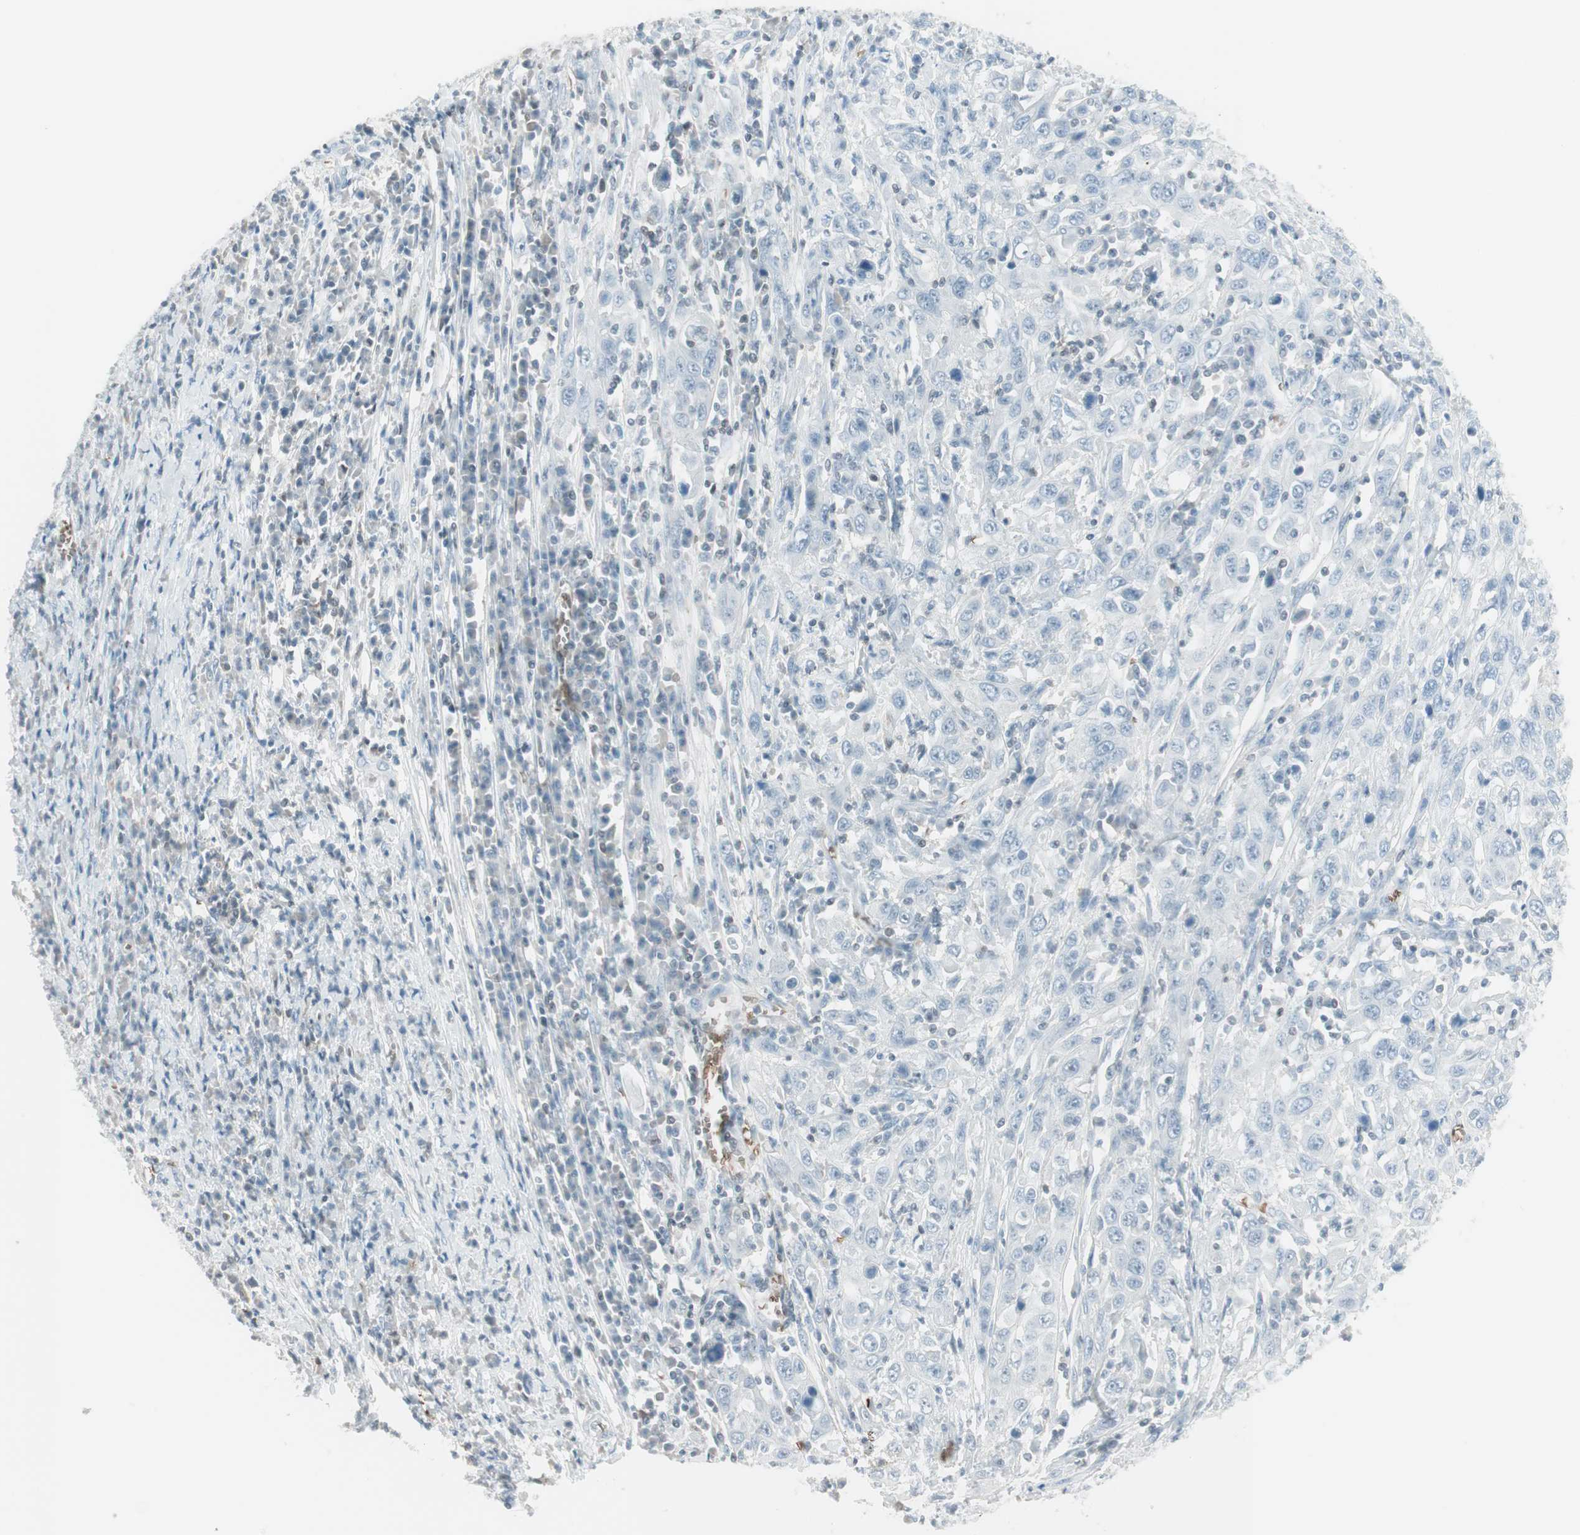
{"staining": {"intensity": "negative", "quantity": "none", "location": "none"}, "tissue": "cervical cancer", "cell_type": "Tumor cells", "image_type": "cancer", "snomed": [{"axis": "morphology", "description": "Squamous cell carcinoma, NOS"}, {"axis": "topography", "description": "Cervix"}], "caption": "Protein analysis of cervical cancer (squamous cell carcinoma) shows no significant staining in tumor cells. (DAB (3,3'-diaminobenzidine) immunohistochemistry (IHC) visualized using brightfield microscopy, high magnification).", "gene": "MAP4K1", "patient": {"sex": "female", "age": 46}}